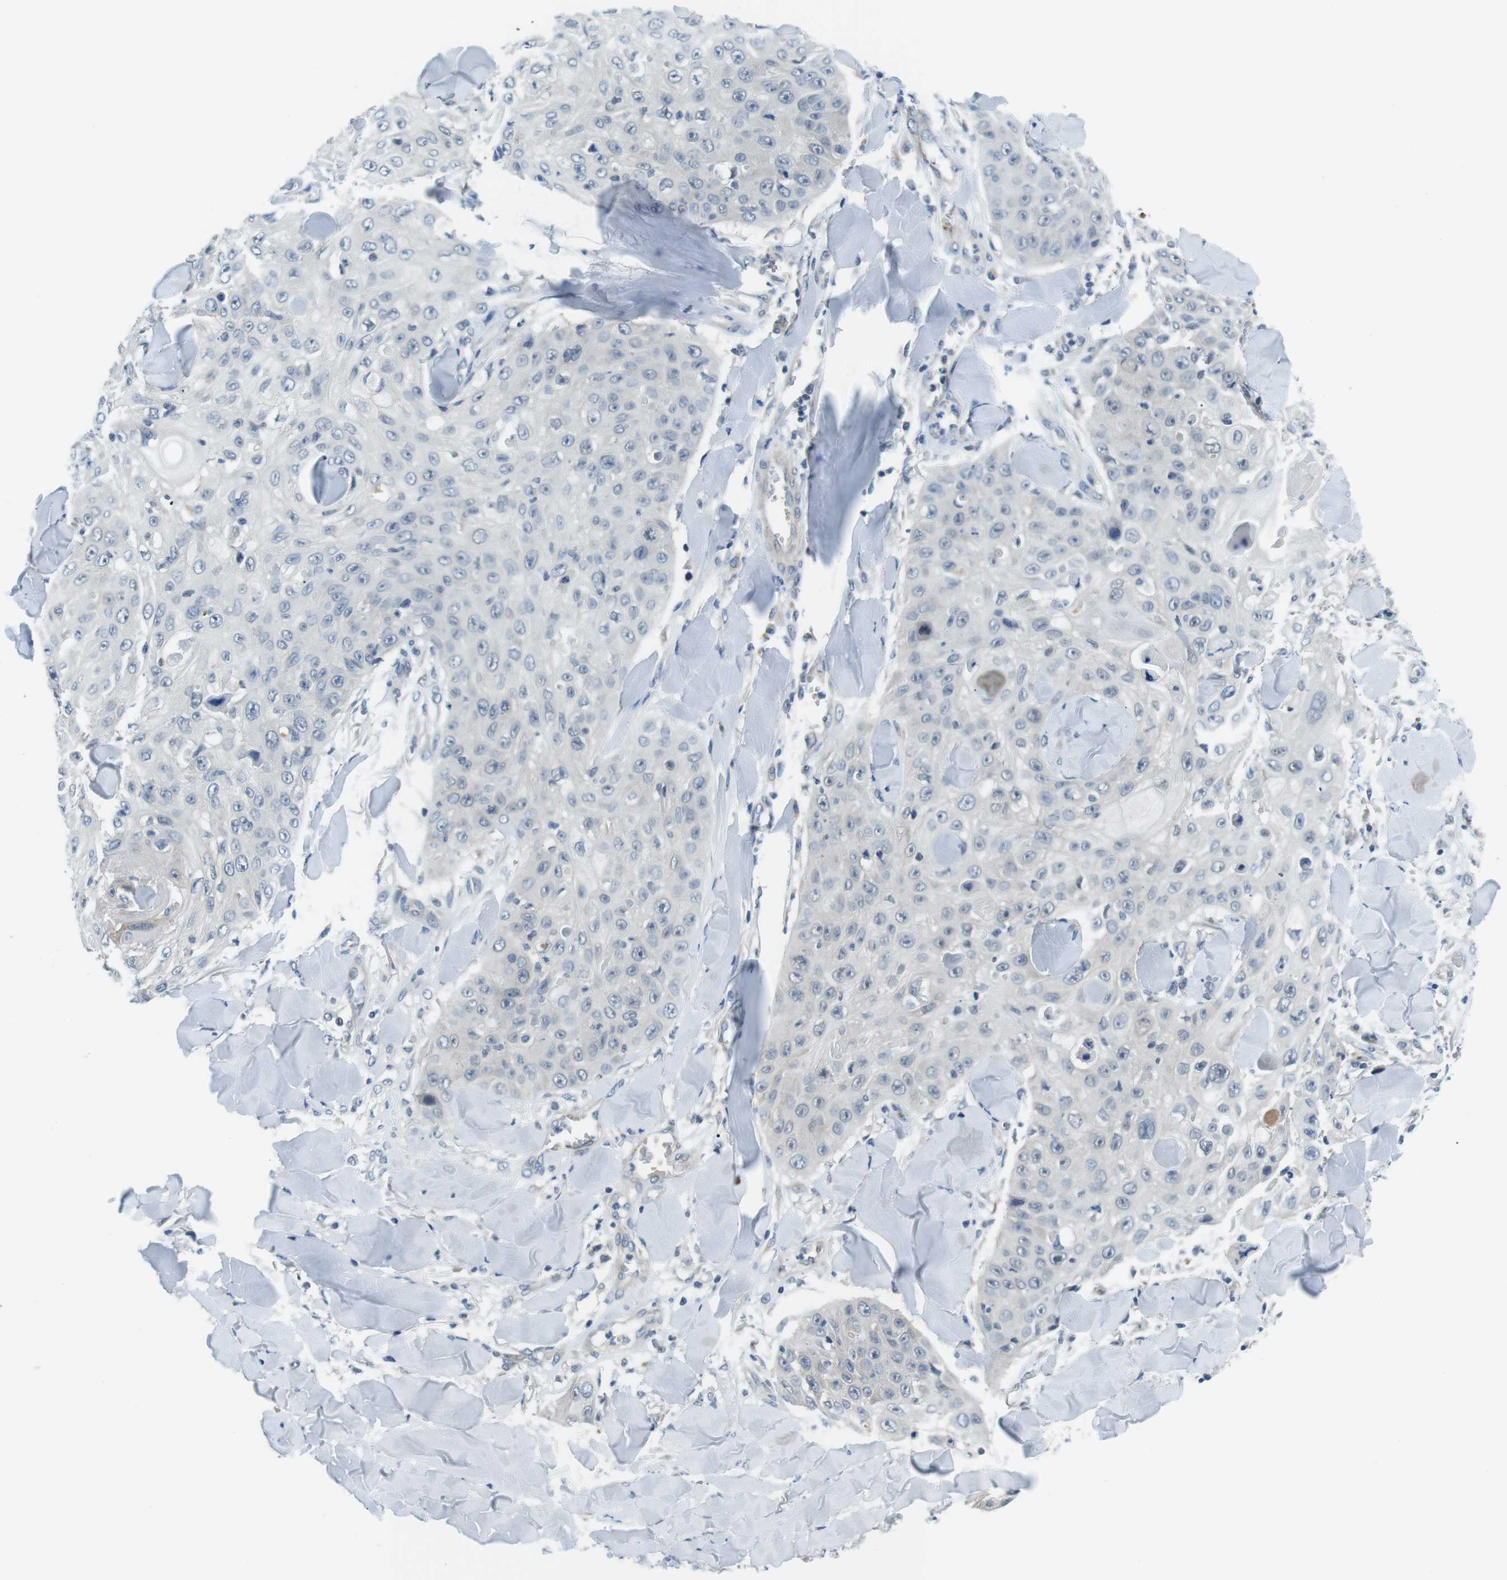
{"staining": {"intensity": "negative", "quantity": "none", "location": "none"}, "tissue": "skin cancer", "cell_type": "Tumor cells", "image_type": "cancer", "snomed": [{"axis": "morphology", "description": "Squamous cell carcinoma, NOS"}, {"axis": "topography", "description": "Skin"}], "caption": "Immunohistochemistry (IHC) photomicrograph of neoplastic tissue: skin cancer (squamous cell carcinoma) stained with DAB displays no significant protein expression in tumor cells.", "gene": "WSCD1", "patient": {"sex": "male", "age": 86}}